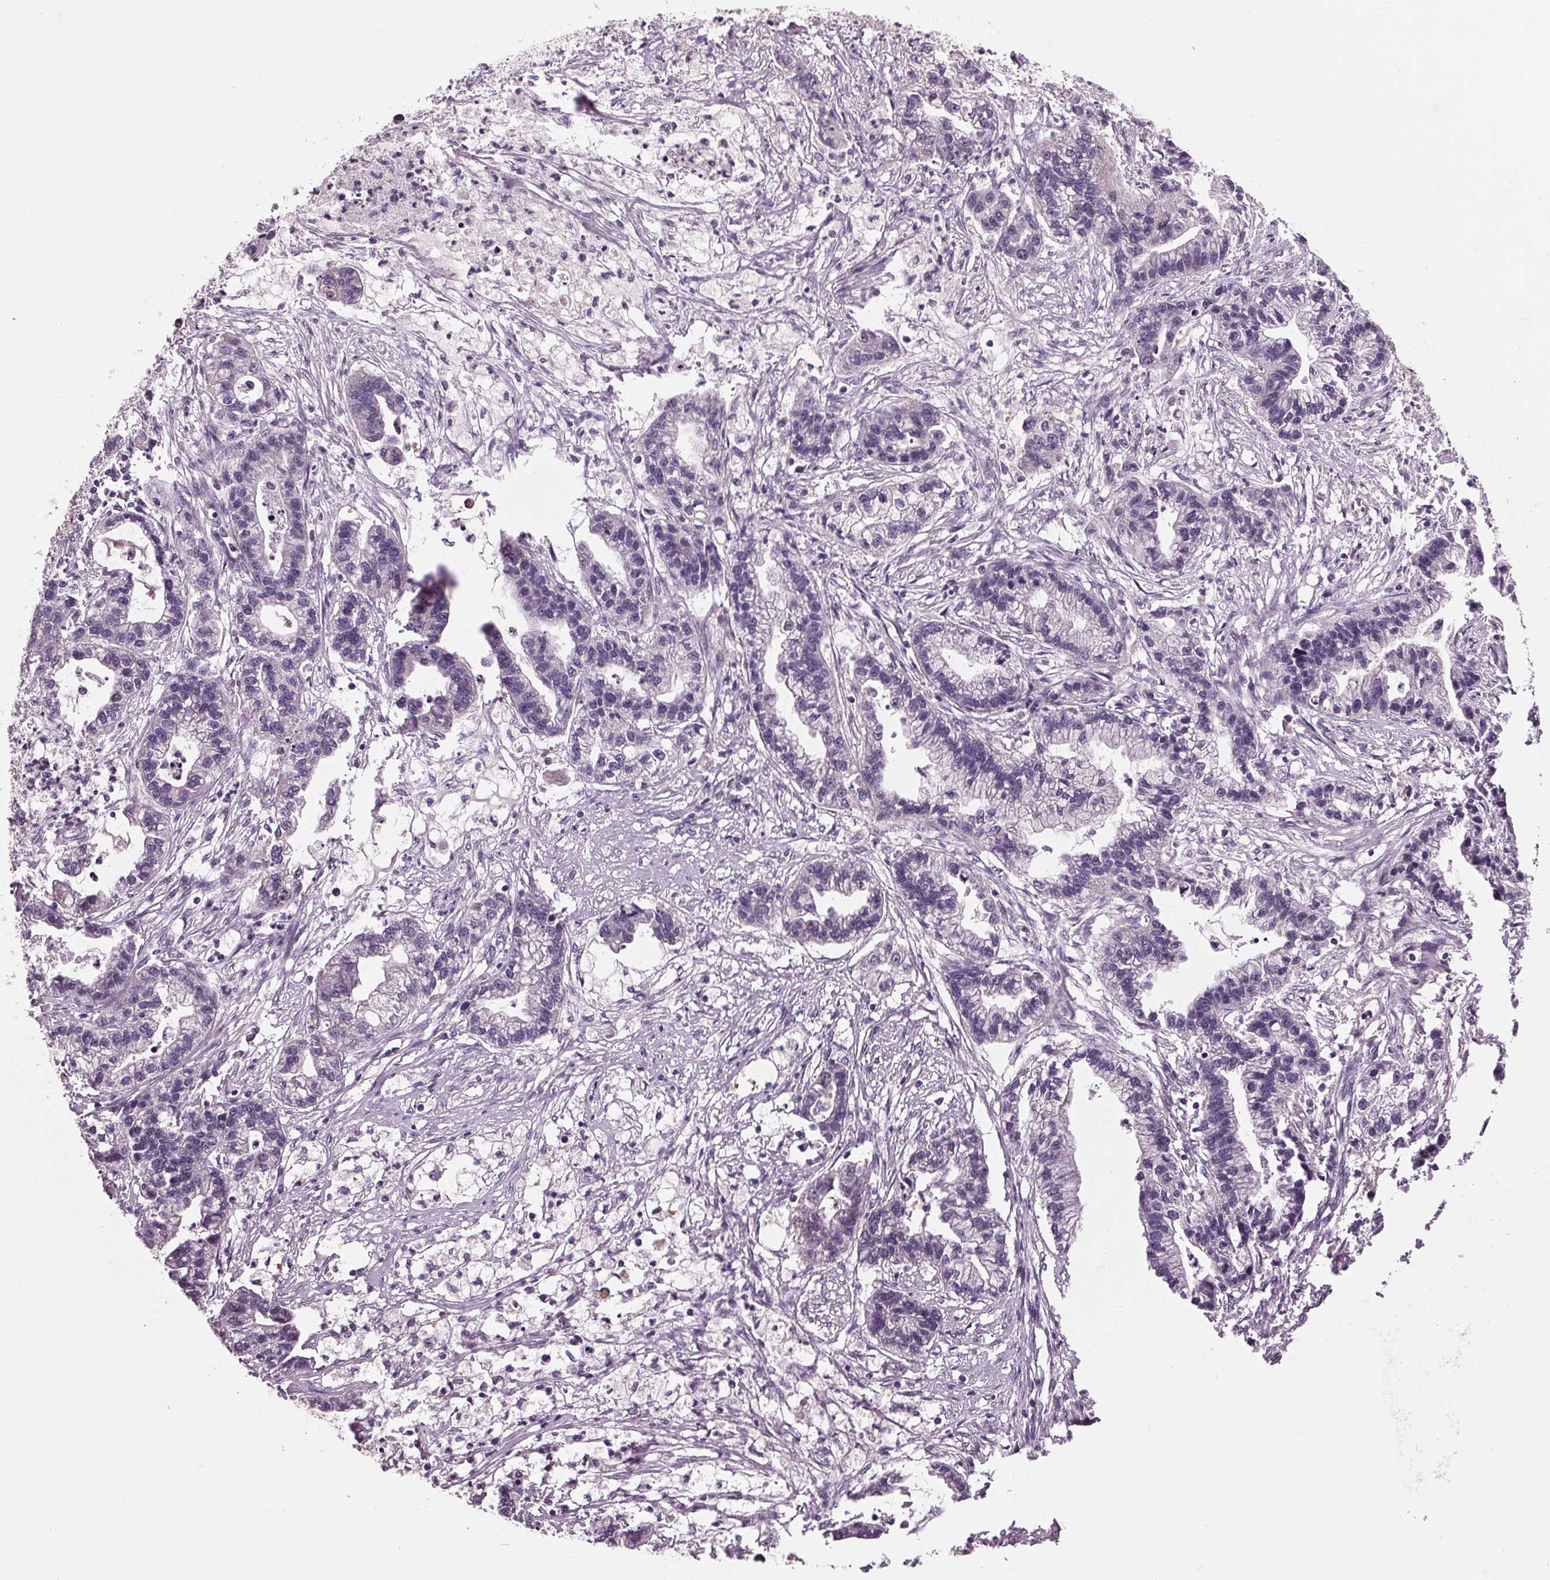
{"staining": {"intensity": "negative", "quantity": "none", "location": "none"}, "tissue": "stomach cancer", "cell_type": "Tumor cells", "image_type": "cancer", "snomed": [{"axis": "morphology", "description": "Adenocarcinoma, NOS"}, {"axis": "topography", "description": "Stomach"}], "caption": "Protein analysis of adenocarcinoma (stomach) displays no significant expression in tumor cells. The staining was performed using DAB (3,3'-diaminobenzidine) to visualize the protein expression in brown, while the nuclei were stained in blue with hematoxylin (Magnification: 20x).", "gene": "MAPK8", "patient": {"sex": "male", "age": 83}}